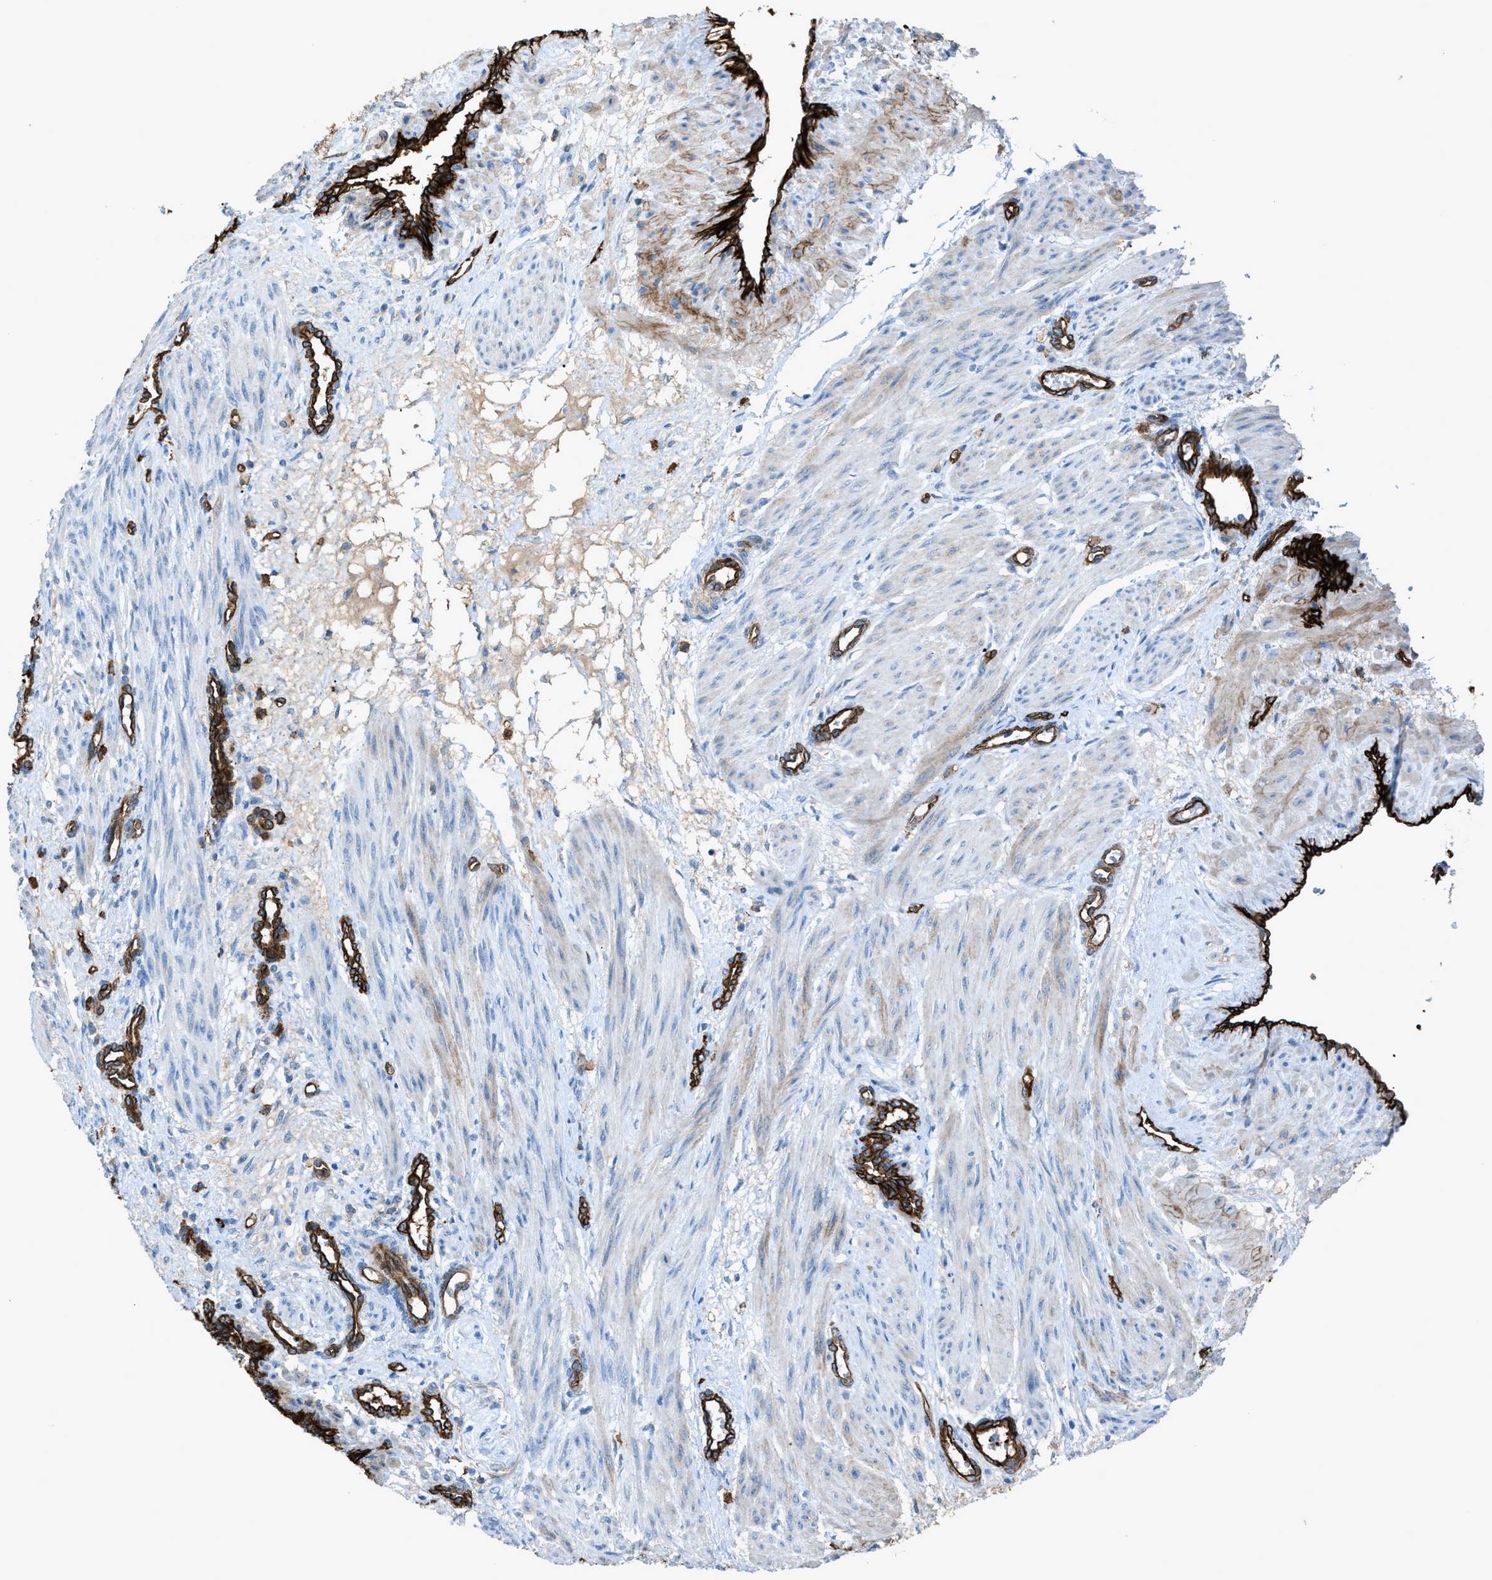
{"staining": {"intensity": "moderate", "quantity": "25%-75%", "location": "cytoplasmic/membranous"}, "tissue": "smooth muscle", "cell_type": "Smooth muscle cells", "image_type": "normal", "snomed": [{"axis": "morphology", "description": "Normal tissue, NOS"}, {"axis": "topography", "description": "Endometrium"}], "caption": "IHC image of unremarkable smooth muscle: human smooth muscle stained using immunohistochemistry (IHC) displays medium levels of moderate protein expression localized specifically in the cytoplasmic/membranous of smooth muscle cells, appearing as a cytoplasmic/membranous brown color.", "gene": "SLC22A15", "patient": {"sex": "female", "age": 33}}